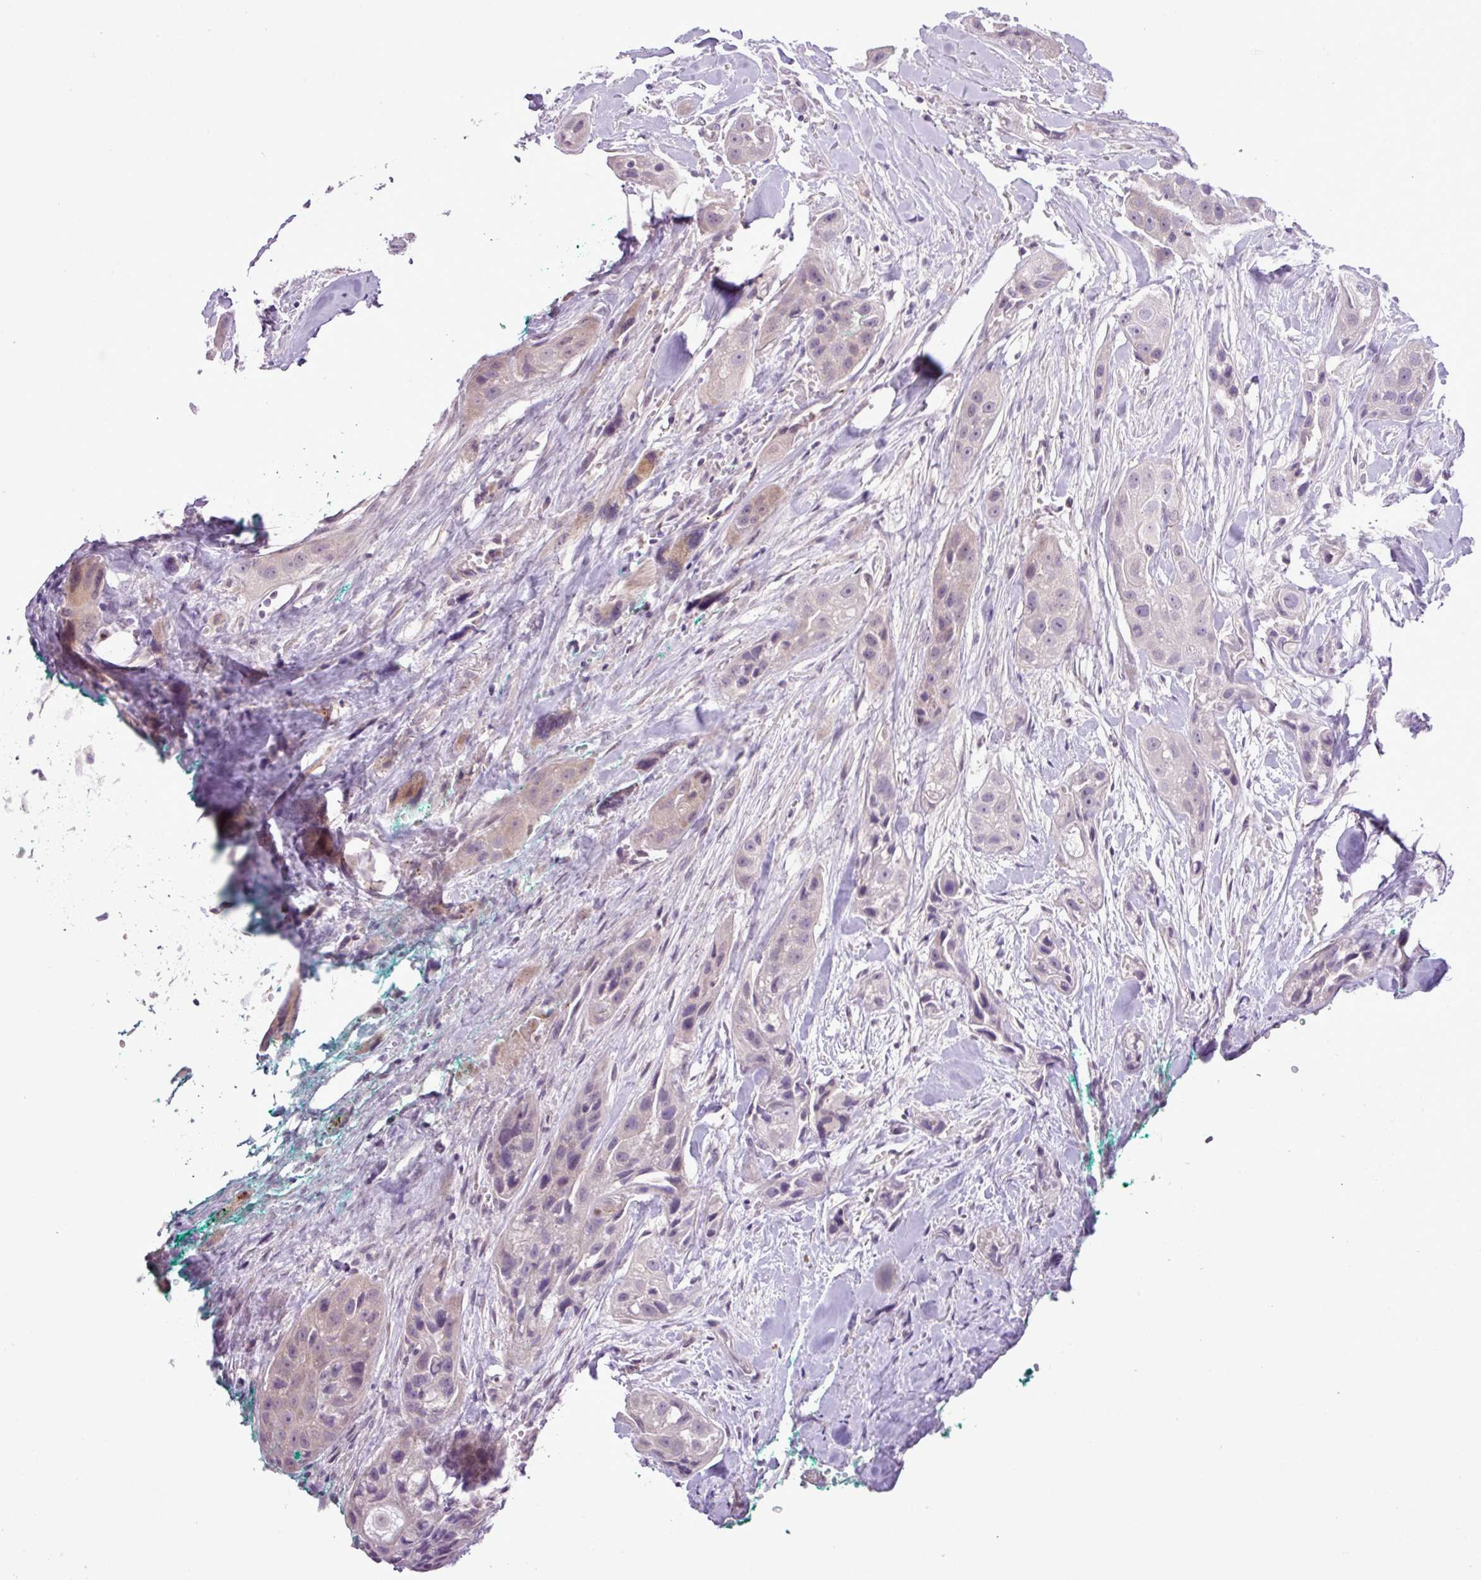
{"staining": {"intensity": "weak", "quantity": "<25%", "location": "cytoplasmic/membranous"}, "tissue": "head and neck cancer", "cell_type": "Tumor cells", "image_type": "cancer", "snomed": [{"axis": "morphology", "description": "Normal tissue, NOS"}, {"axis": "morphology", "description": "Squamous cell carcinoma, NOS"}, {"axis": "topography", "description": "Skeletal muscle"}, {"axis": "topography", "description": "Head-Neck"}], "caption": "DAB (3,3'-diaminobenzidine) immunohistochemical staining of human head and neck squamous cell carcinoma reveals no significant positivity in tumor cells. (DAB (3,3'-diaminobenzidine) immunohistochemistry, high magnification).", "gene": "DNAJB13", "patient": {"sex": "male", "age": 51}}